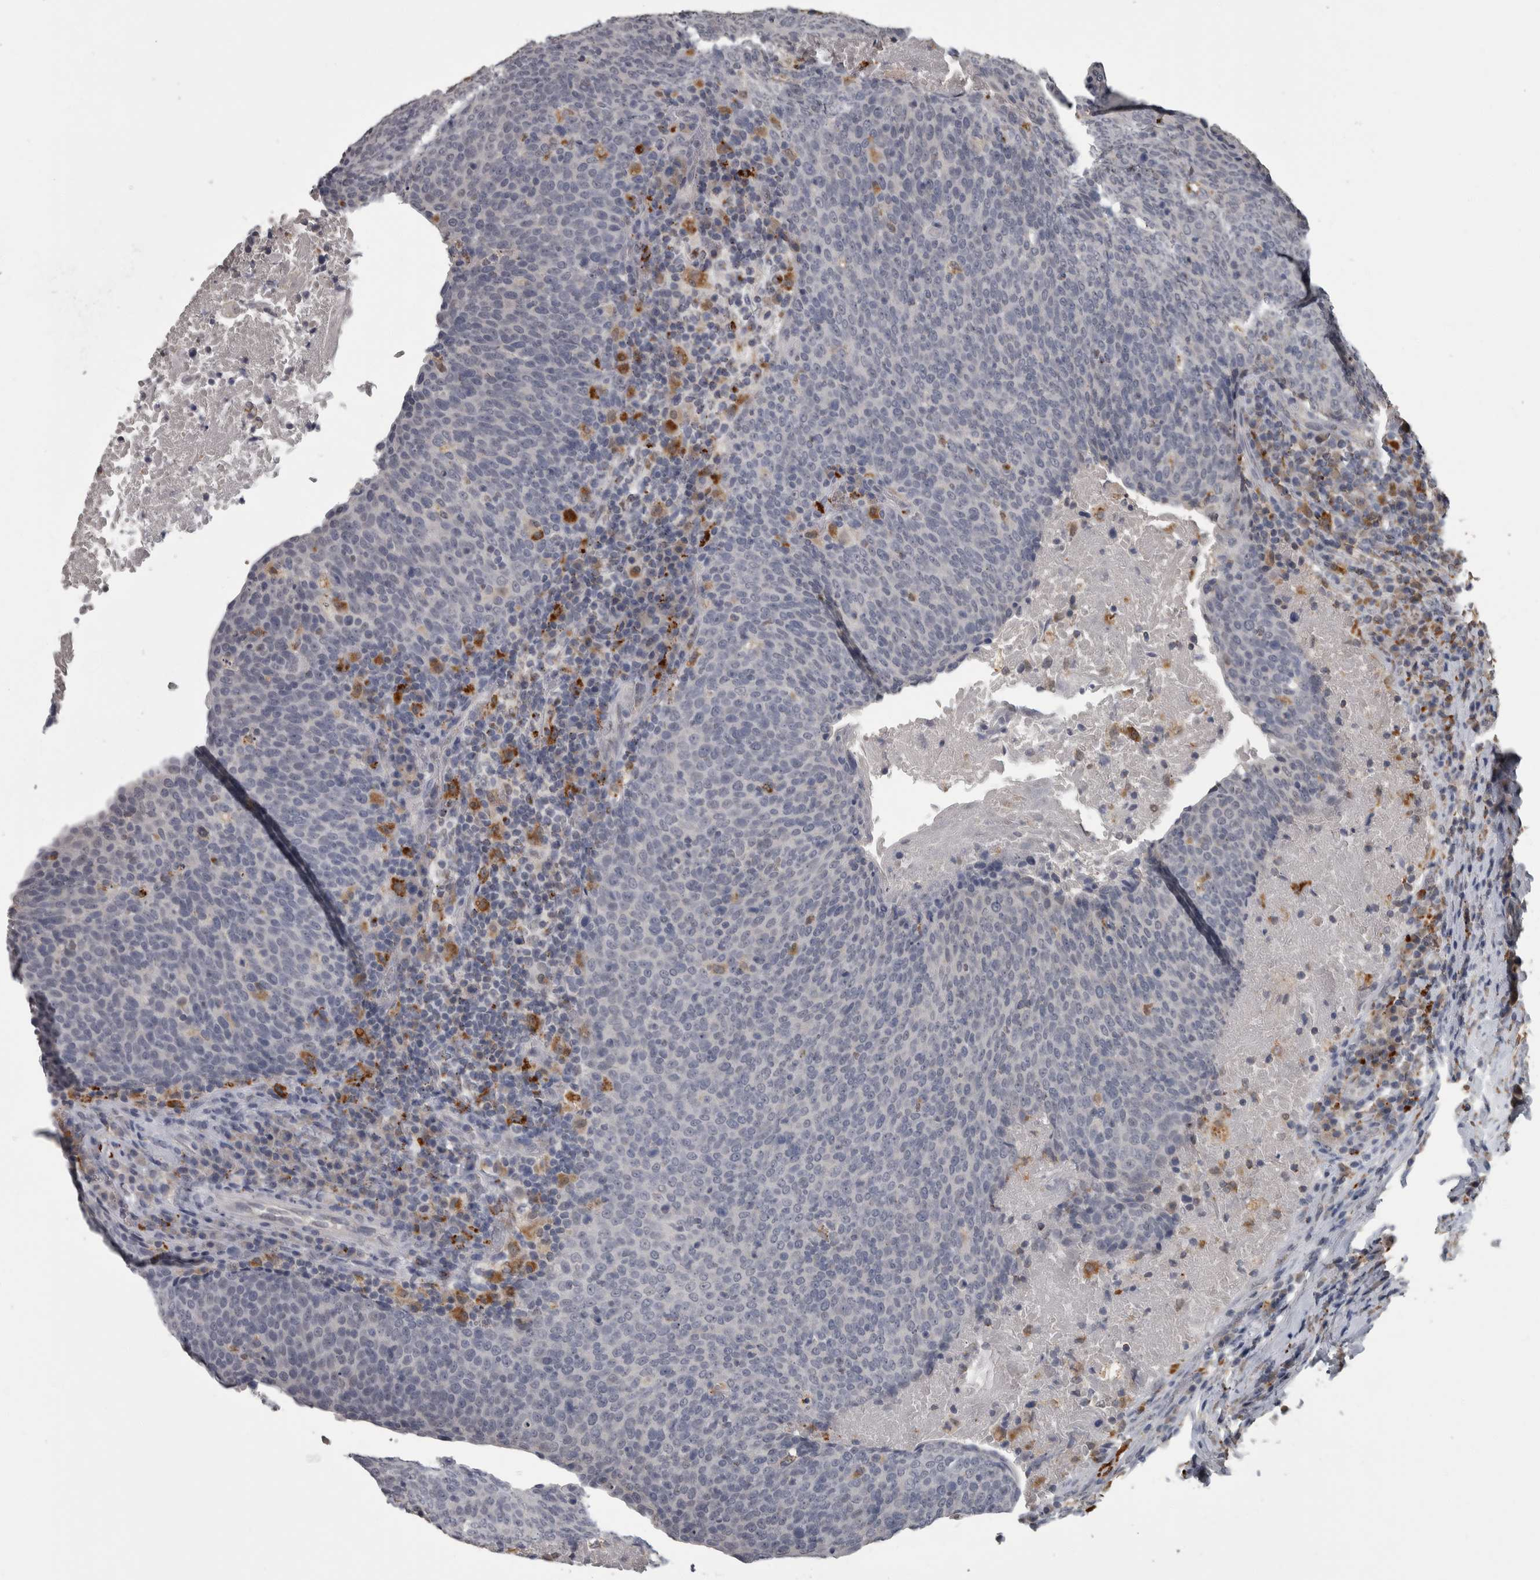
{"staining": {"intensity": "negative", "quantity": "none", "location": "none"}, "tissue": "head and neck cancer", "cell_type": "Tumor cells", "image_type": "cancer", "snomed": [{"axis": "morphology", "description": "Squamous cell carcinoma, NOS"}, {"axis": "morphology", "description": "Squamous cell carcinoma, metastatic, NOS"}, {"axis": "topography", "description": "Lymph node"}, {"axis": "topography", "description": "Head-Neck"}], "caption": "DAB immunohistochemical staining of human head and neck cancer reveals no significant staining in tumor cells.", "gene": "NAAA", "patient": {"sex": "male", "age": 62}}